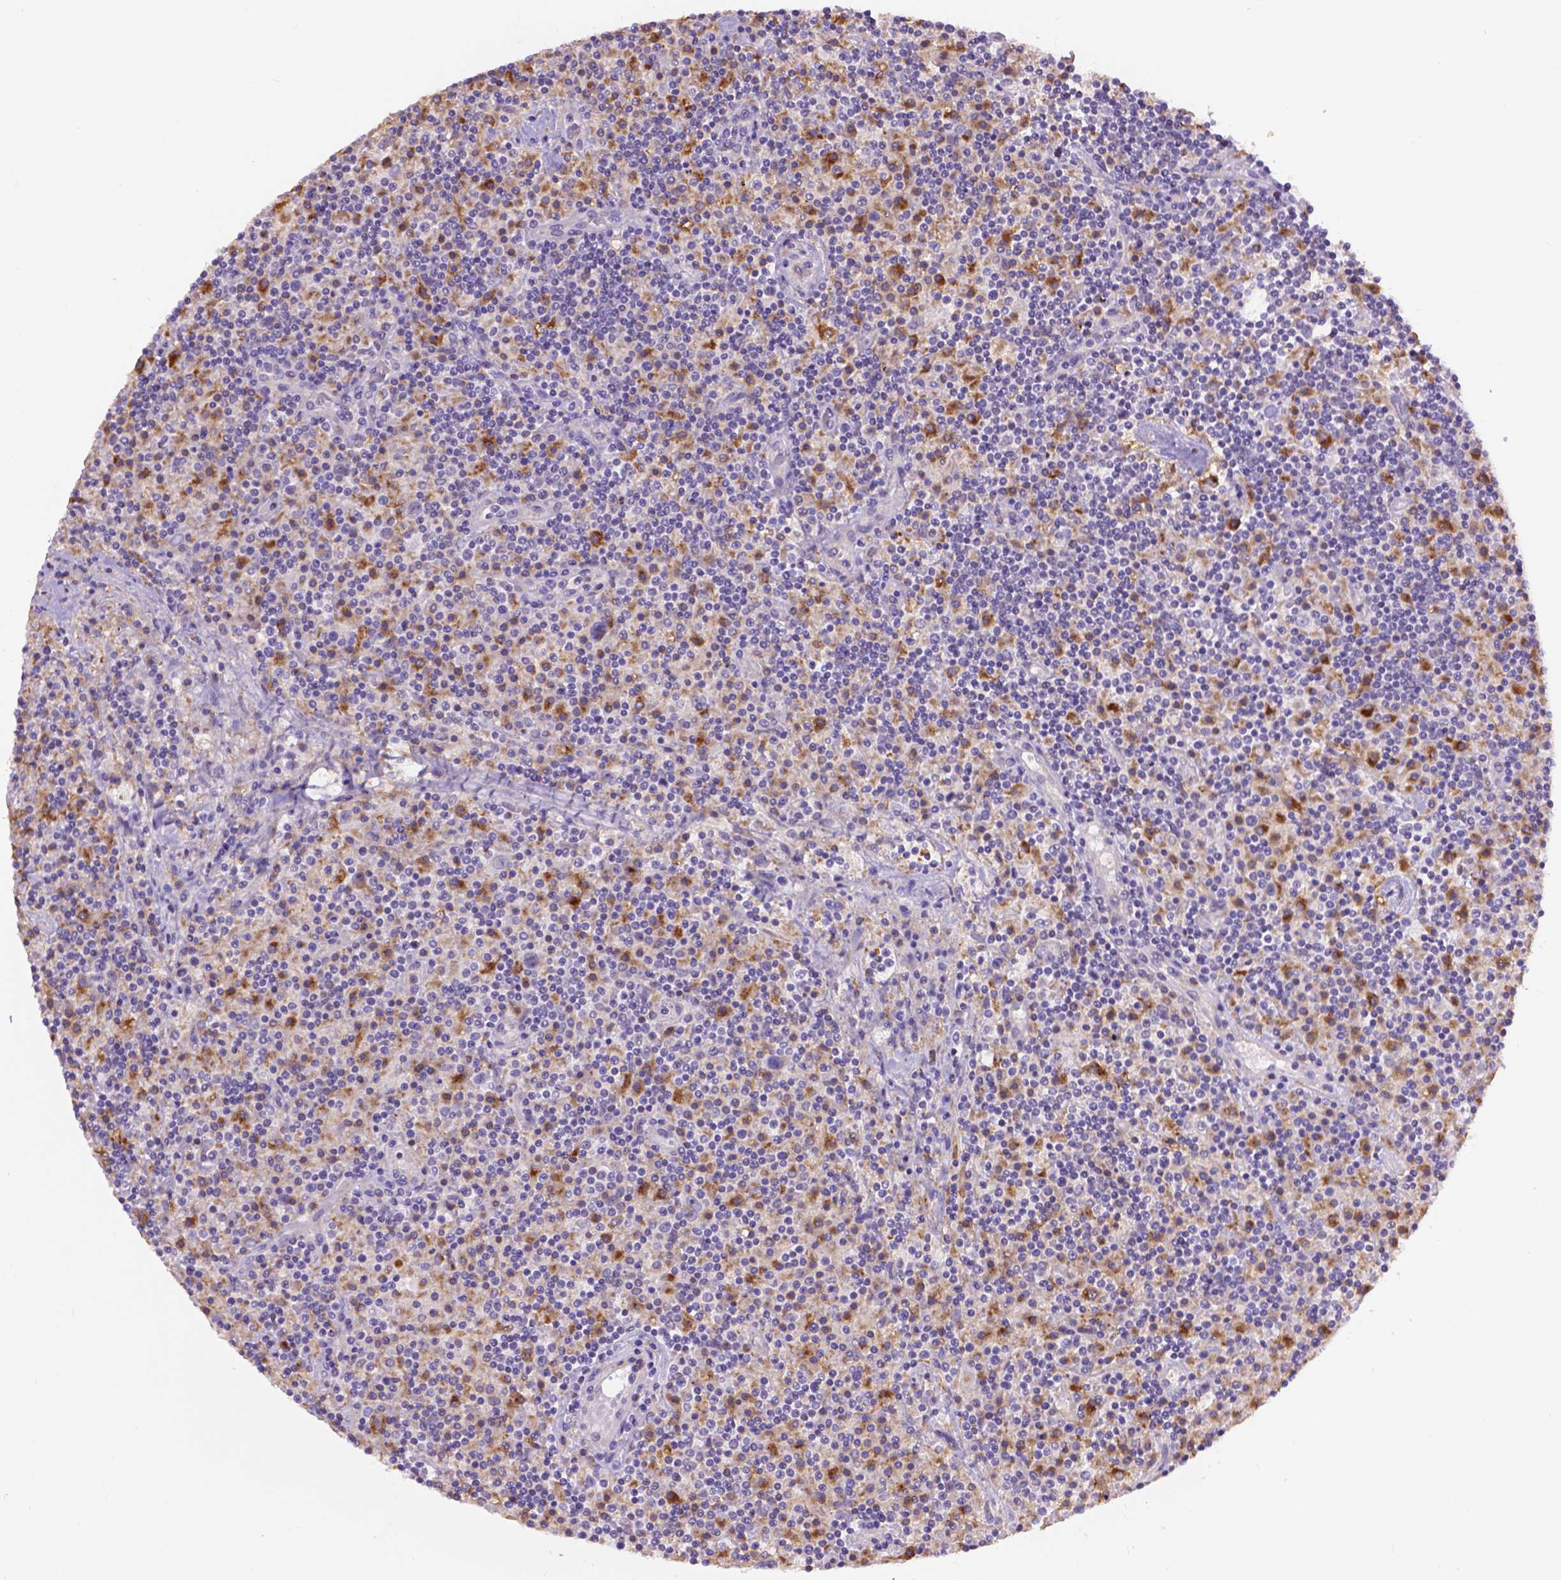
{"staining": {"intensity": "negative", "quantity": "none", "location": "none"}, "tissue": "lymphoma", "cell_type": "Tumor cells", "image_type": "cancer", "snomed": [{"axis": "morphology", "description": "Hodgkin's disease, NOS"}, {"axis": "topography", "description": "Lymph node"}], "caption": "This is a photomicrograph of immunohistochemistry staining of Hodgkin's disease, which shows no expression in tumor cells.", "gene": "CDH7", "patient": {"sex": "male", "age": 70}}